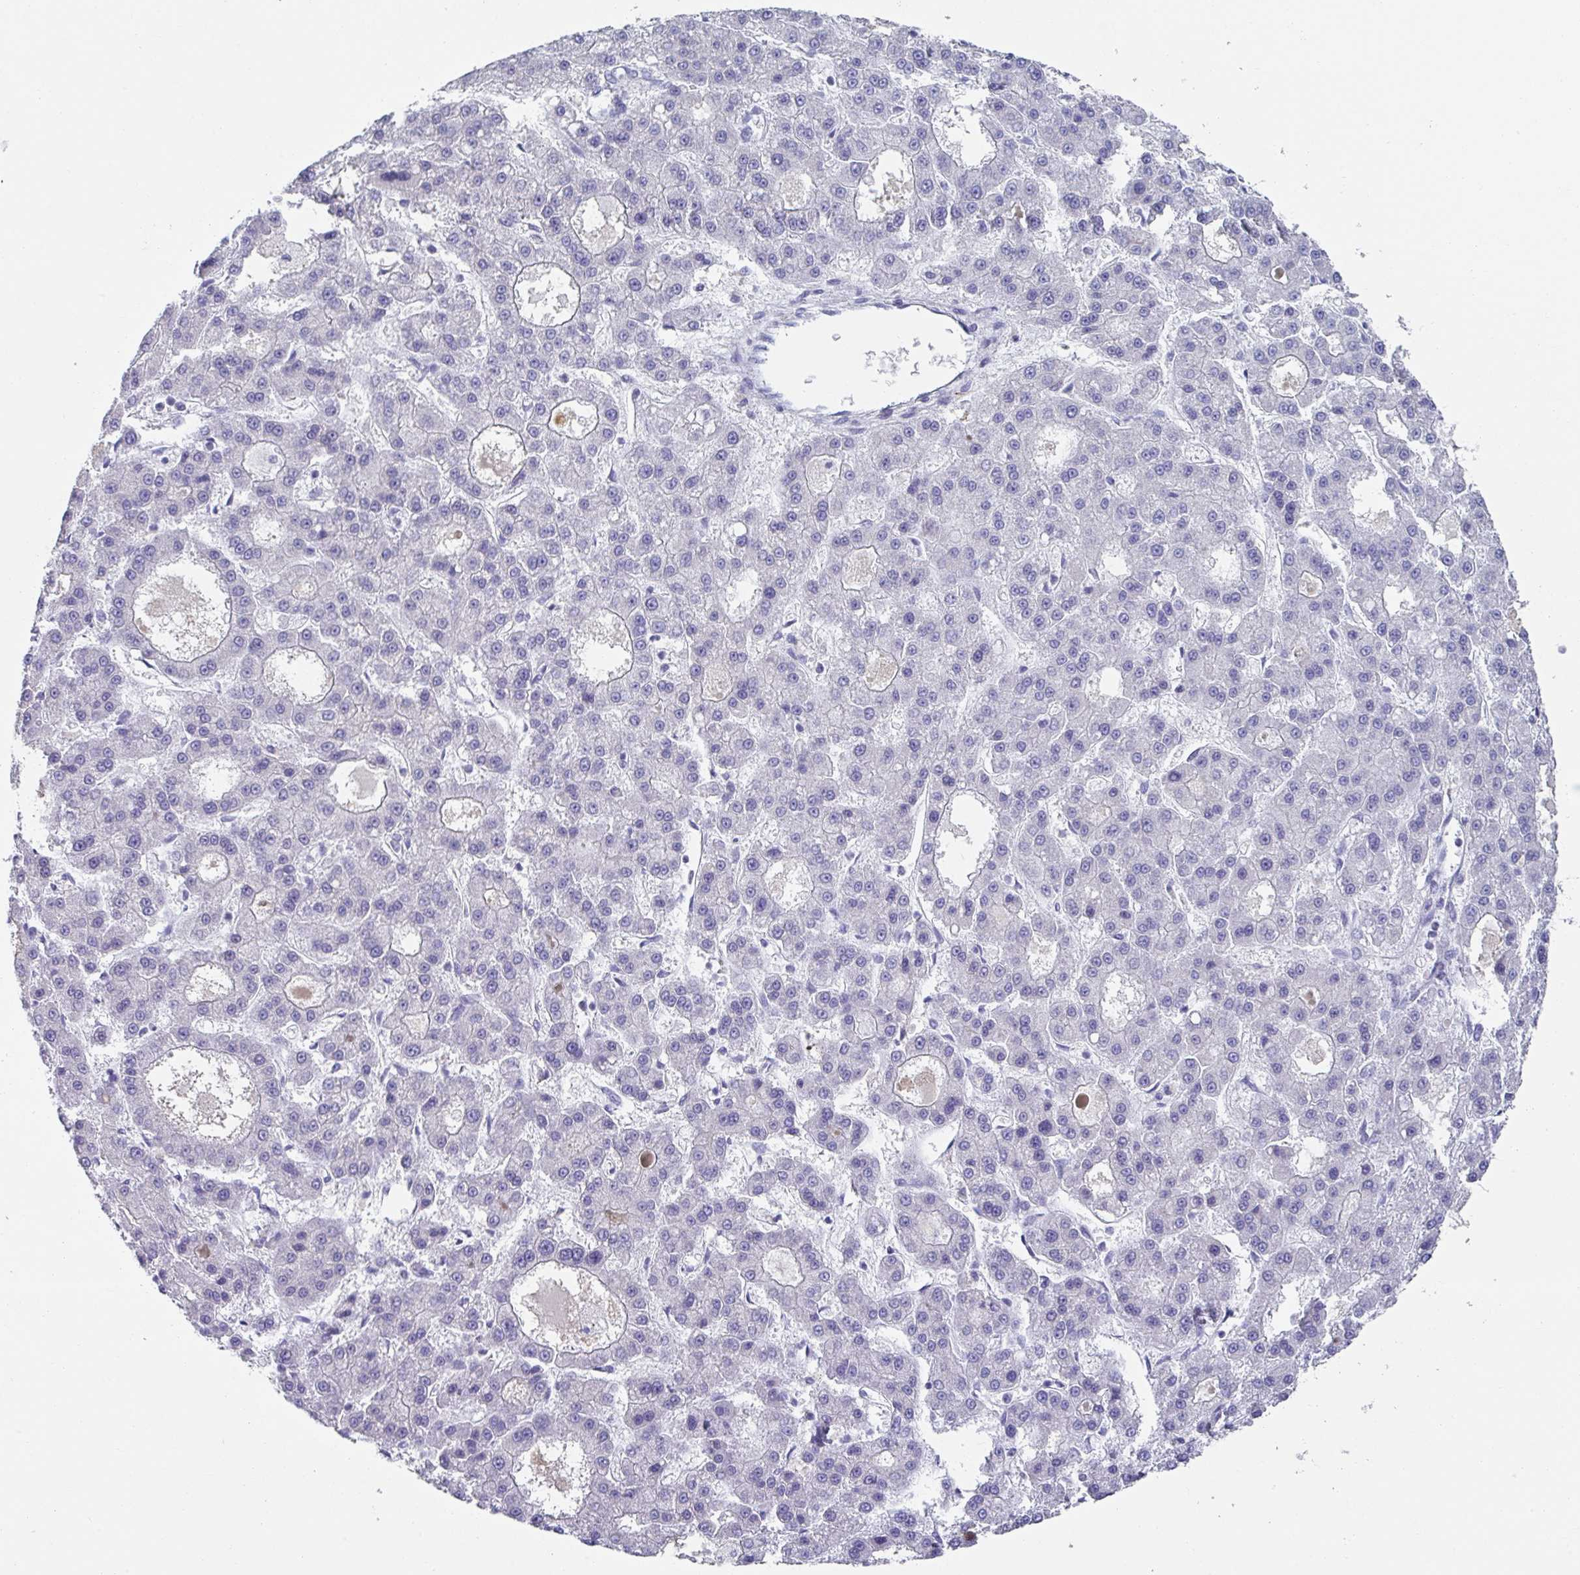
{"staining": {"intensity": "negative", "quantity": "none", "location": "none"}, "tissue": "liver cancer", "cell_type": "Tumor cells", "image_type": "cancer", "snomed": [{"axis": "morphology", "description": "Carcinoma, Hepatocellular, NOS"}, {"axis": "topography", "description": "Liver"}], "caption": "This is an IHC image of liver cancer (hepatocellular carcinoma). There is no staining in tumor cells.", "gene": "CXCR1", "patient": {"sex": "male", "age": 70}}